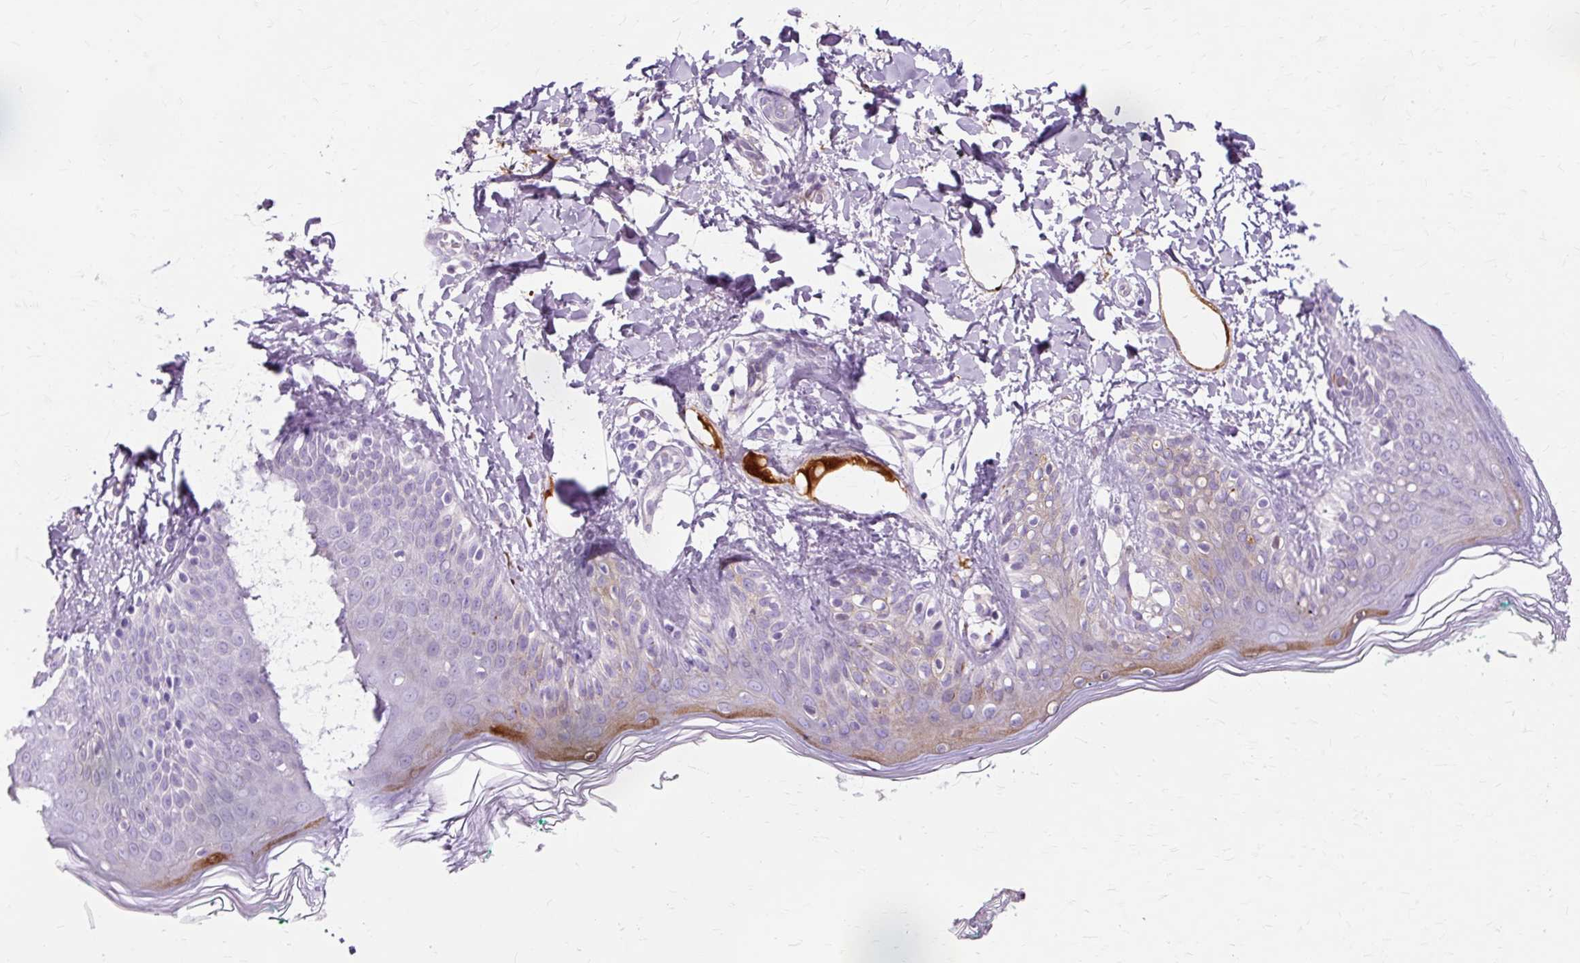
{"staining": {"intensity": "negative", "quantity": "none", "location": "none"}, "tissue": "skin", "cell_type": "Fibroblasts", "image_type": "normal", "snomed": [{"axis": "morphology", "description": "Normal tissue, NOS"}, {"axis": "topography", "description": "Skin"}], "caption": "This is a micrograph of immunohistochemistry (IHC) staining of benign skin, which shows no expression in fibroblasts.", "gene": "DCTN4", "patient": {"sex": "male", "age": 16}}